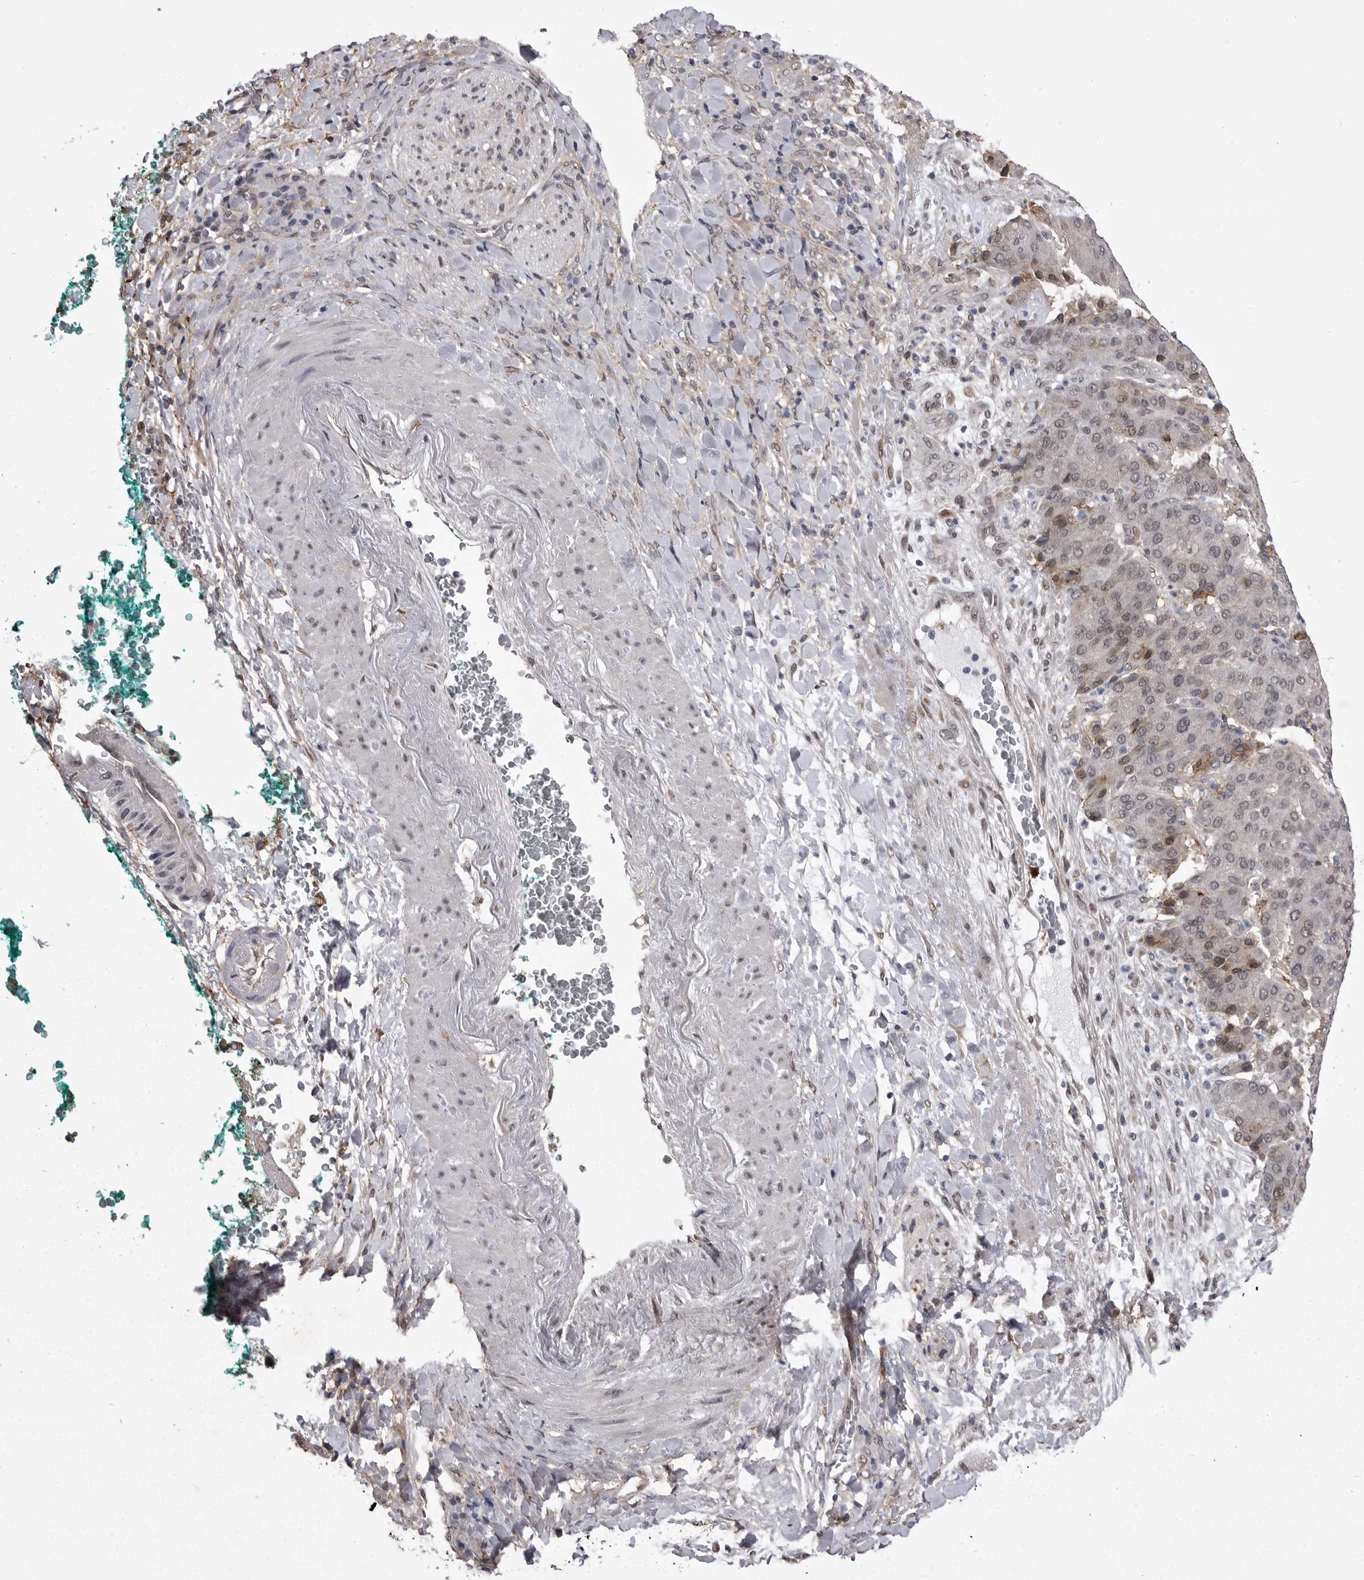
{"staining": {"intensity": "negative", "quantity": "none", "location": "none"}, "tissue": "liver cancer", "cell_type": "Tumor cells", "image_type": "cancer", "snomed": [{"axis": "morphology", "description": "Carcinoma, Hepatocellular, NOS"}, {"axis": "topography", "description": "Liver"}], "caption": "This is an immunohistochemistry image of human liver cancer. There is no expression in tumor cells.", "gene": "ABL1", "patient": {"sex": "male", "age": 65}}